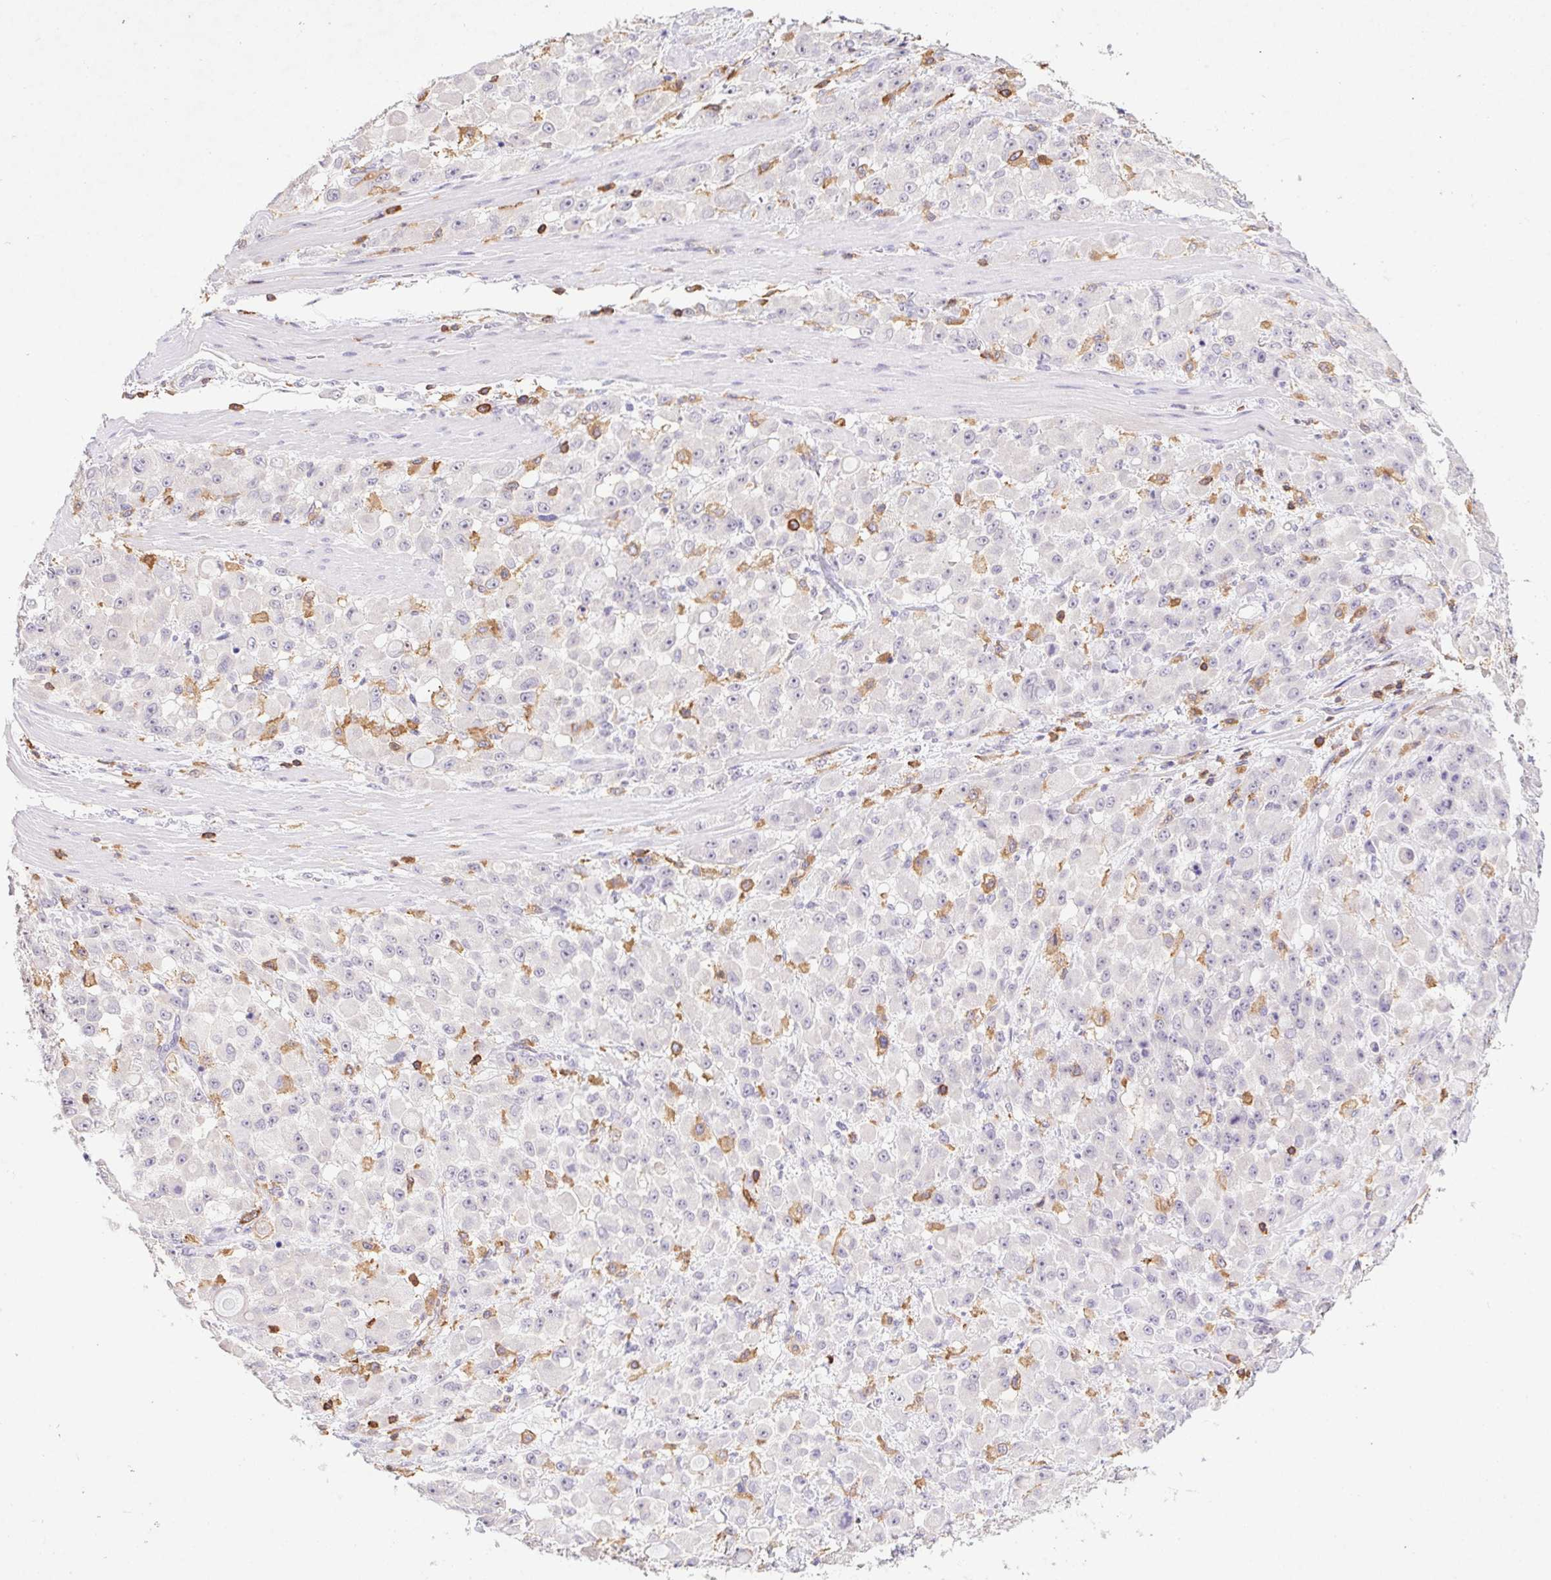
{"staining": {"intensity": "negative", "quantity": "none", "location": "none"}, "tissue": "stomach cancer", "cell_type": "Tumor cells", "image_type": "cancer", "snomed": [{"axis": "morphology", "description": "Adenocarcinoma, NOS"}, {"axis": "topography", "description": "Stomach"}], "caption": "Tumor cells show no significant expression in stomach cancer (adenocarcinoma). (DAB (3,3'-diaminobenzidine) IHC visualized using brightfield microscopy, high magnification).", "gene": "APBB1IP", "patient": {"sex": "female", "age": 76}}